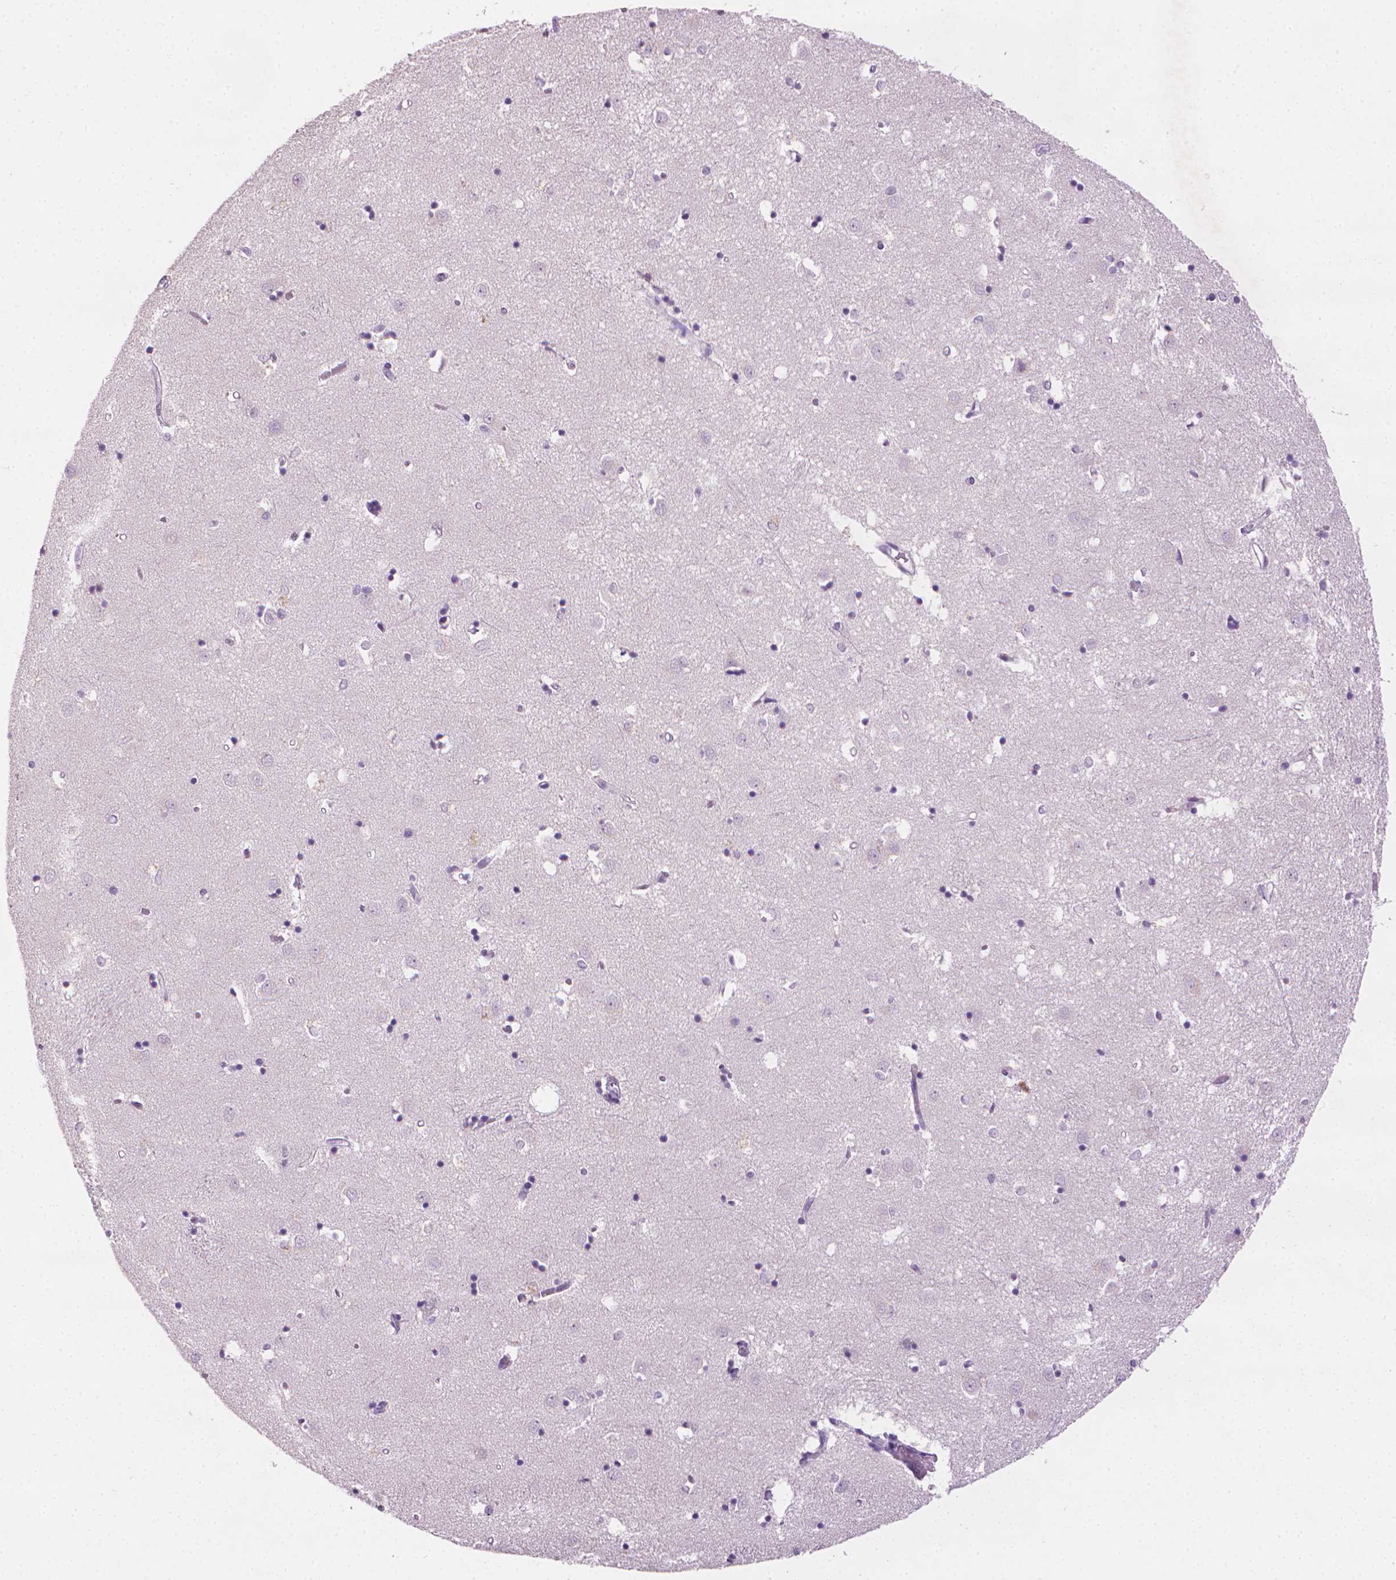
{"staining": {"intensity": "negative", "quantity": "none", "location": "none"}, "tissue": "caudate", "cell_type": "Glial cells", "image_type": "normal", "snomed": [{"axis": "morphology", "description": "Normal tissue, NOS"}, {"axis": "topography", "description": "Lateral ventricle wall"}], "caption": "IHC of benign caudate exhibits no positivity in glial cells.", "gene": "MLANA", "patient": {"sex": "male", "age": 54}}